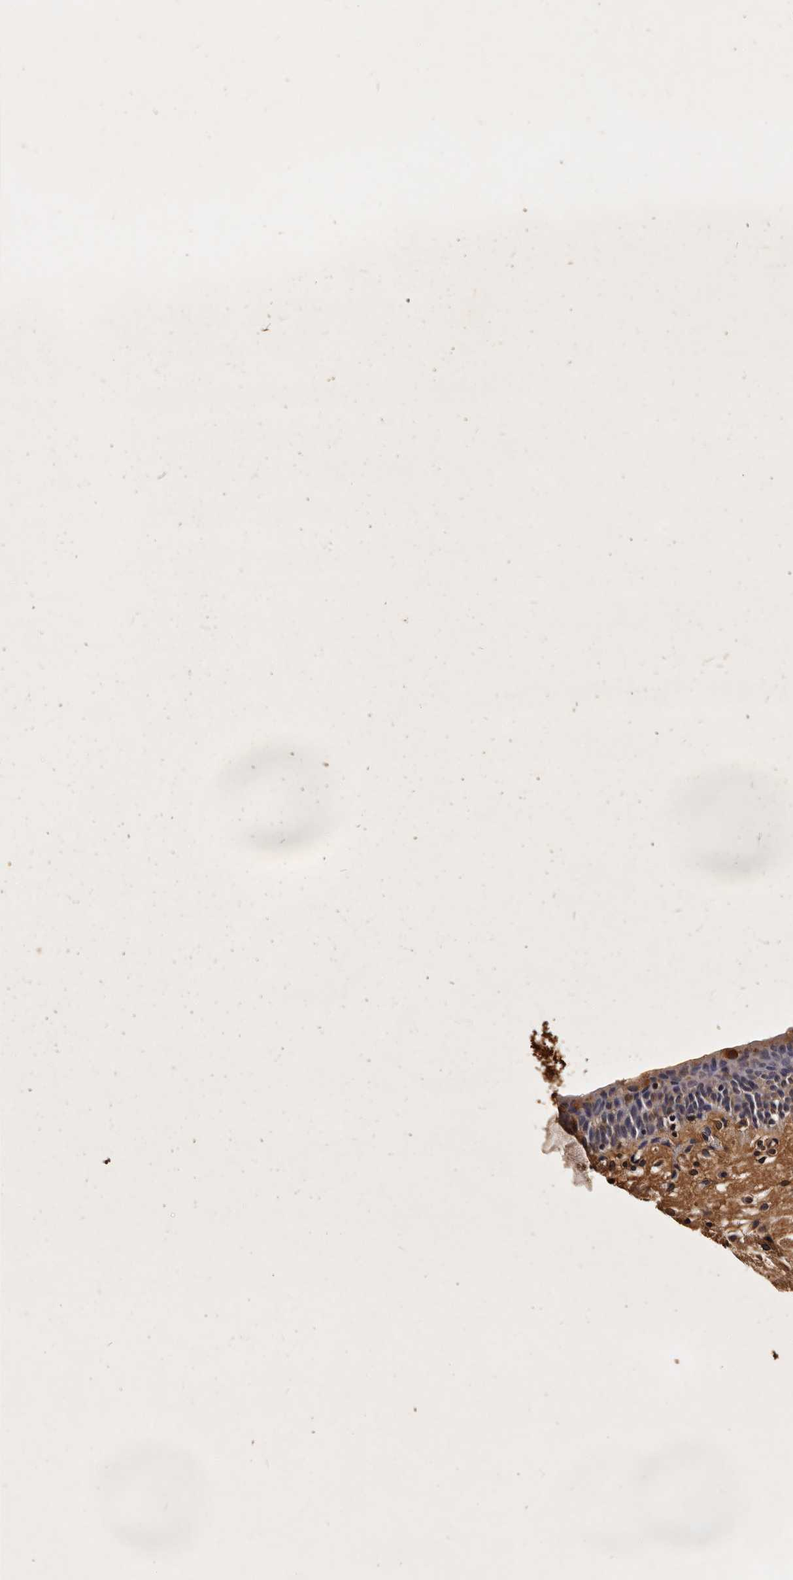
{"staining": {"intensity": "moderate", "quantity": "25%-75%", "location": "cytoplasmic/membranous"}, "tissue": "urinary bladder", "cell_type": "Urothelial cells", "image_type": "normal", "snomed": [{"axis": "morphology", "description": "Normal tissue, NOS"}, {"axis": "topography", "description": "Urinary bladder"}], "caption": "Protein staining of normal urinary bladder reveals moderate cytoplasmic/membranous expression in about 25%-75% of urothelial cells. Immunohistochemistry (ihc) stains the protein in brown and the nuclei are stained blue.", "gene": "PARS2", "patient": {"sex": "male", "age": 83}}